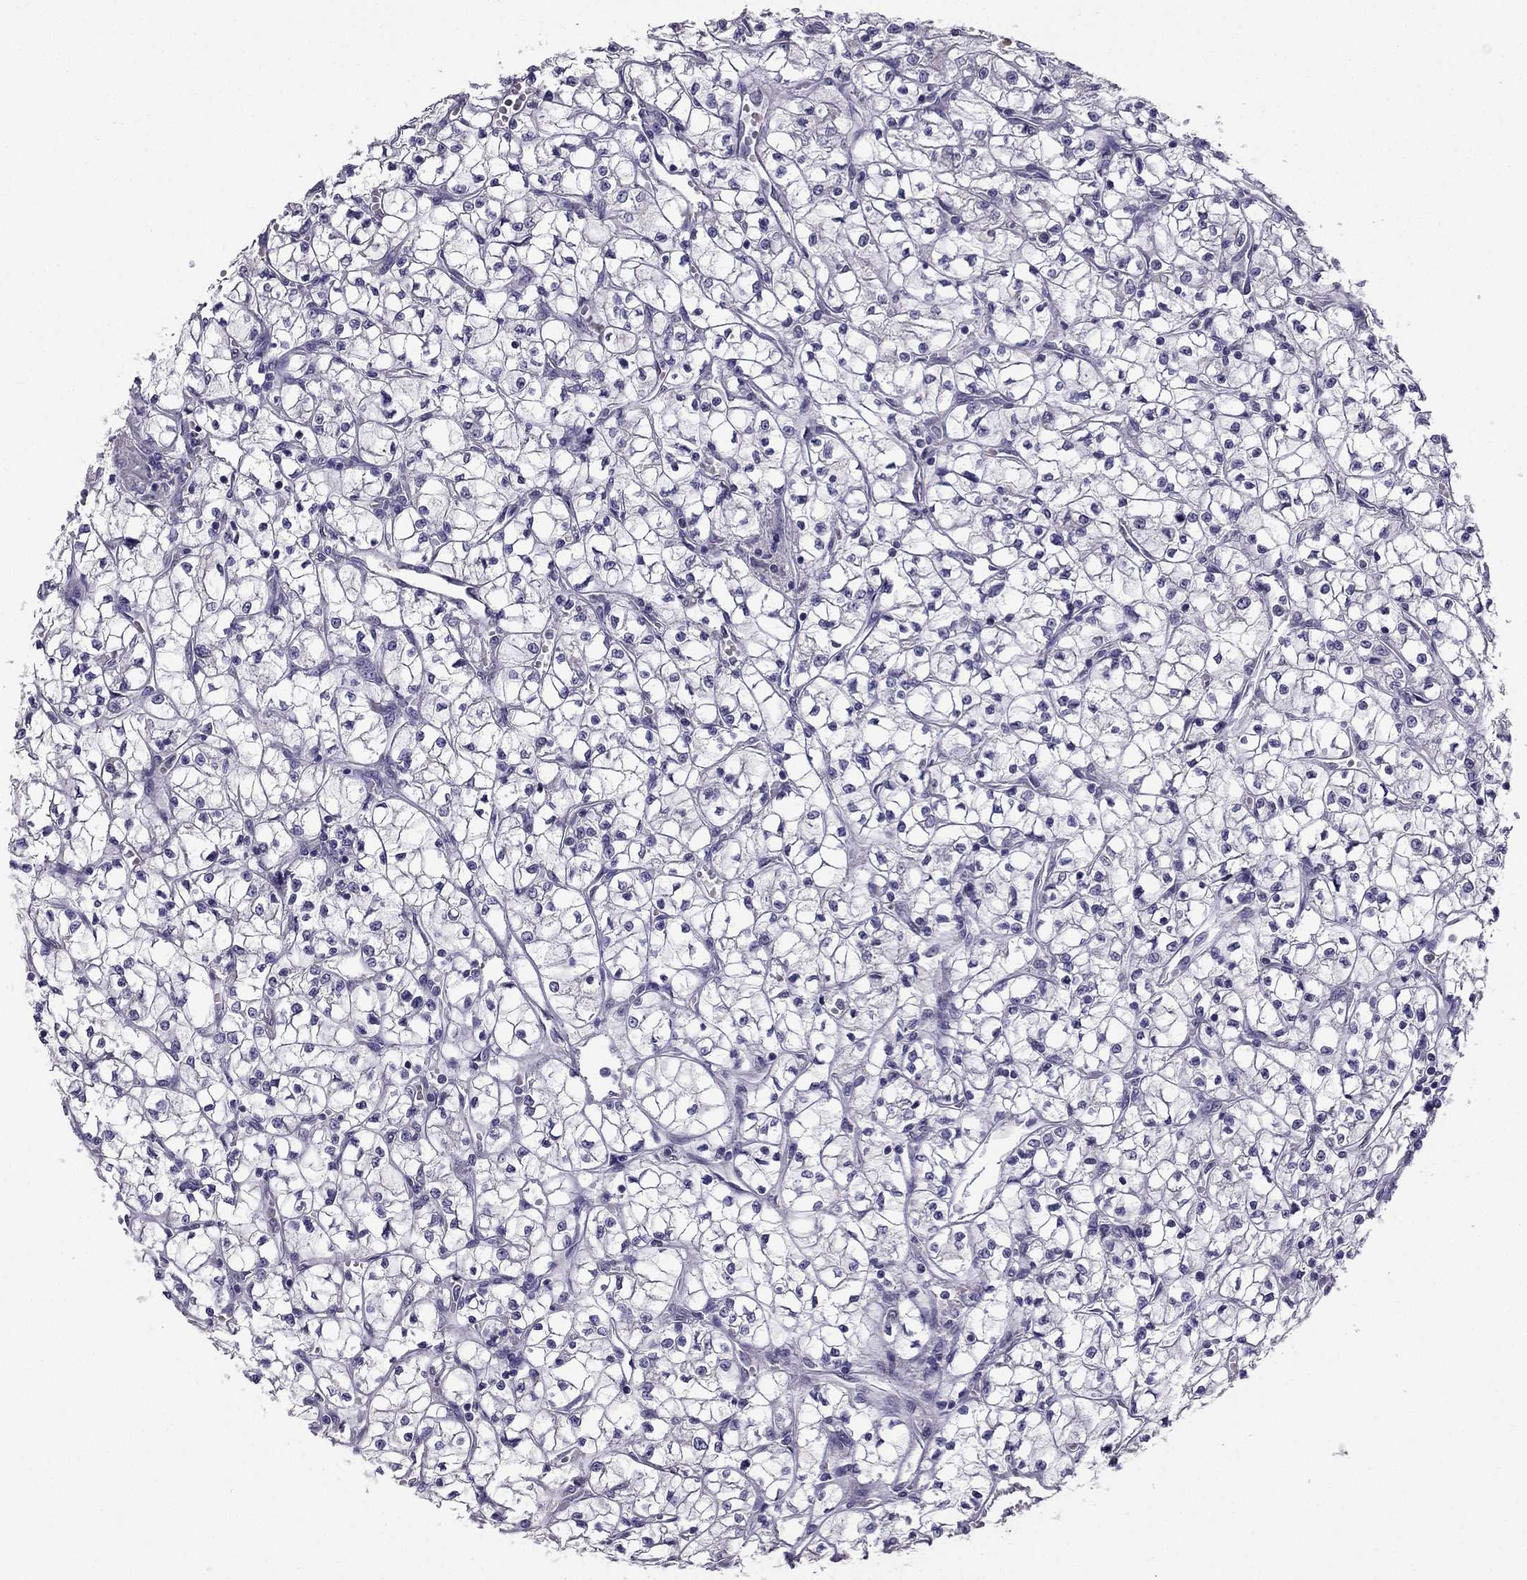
{"staining": {"intensity": "negative", "quantity": "none", "location": "none"}, "tissue": "renal cancer", "cell_type": "Tumor cells", "image_type": "cancer", "snomed": [{"axis": "morphology", "description": "Adenocarcinoma, NOS"}, {"axis": "topography", "description": "Kidney"}], "caption": "DAB (3,3'-diaminobenzidine) immunohistochemical staining of human renal cancer (adenocarcinoma) exhibits no significant expression in tumor cells.", "gene": "SCG5", "patient": {"sex": "female", "age": 64}}